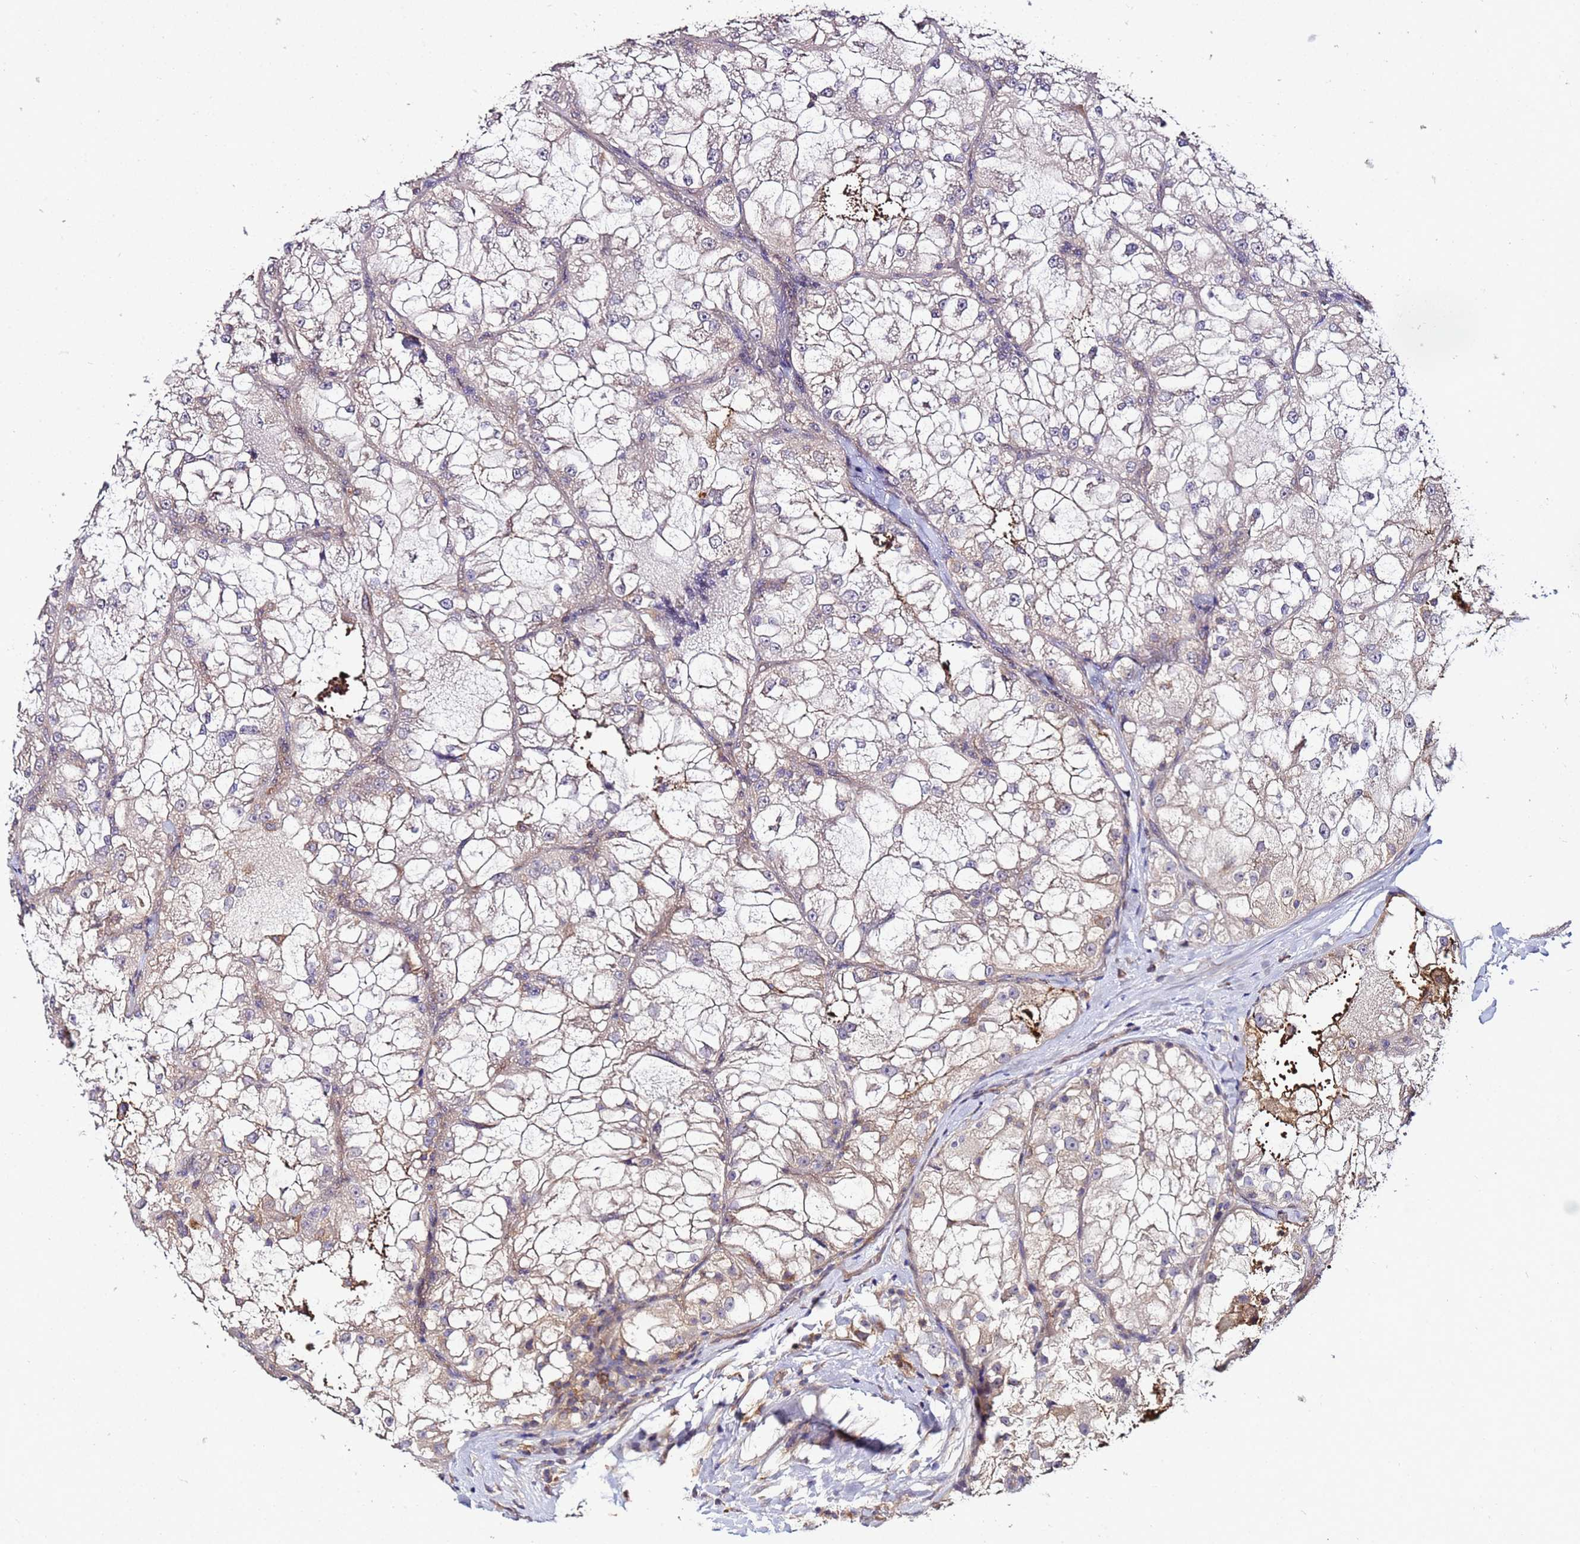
{"staining": {"intensity": "weak", "quantity": "25%-75%", "location": "cytoplasmic/membranous"}, "tissue": "renal cancer", "cell_type": "Tumor cells", "image_type": "cancer", "snomed": [{"axis": "morphology", "description": "Adenocarcinoma, NOS"}, {"axis": "topography", "description": "Kidney"}], "caption": "A high-resolution photomicrograph shows immunohistochemistry staining of renal adenocarcinoma, which displays weak cytoplasmic/membranous positivity in approximately 25%-75% of tumor cells.", "gene": "GSPT2", "patient": {"sex": "female", "age": 72}}